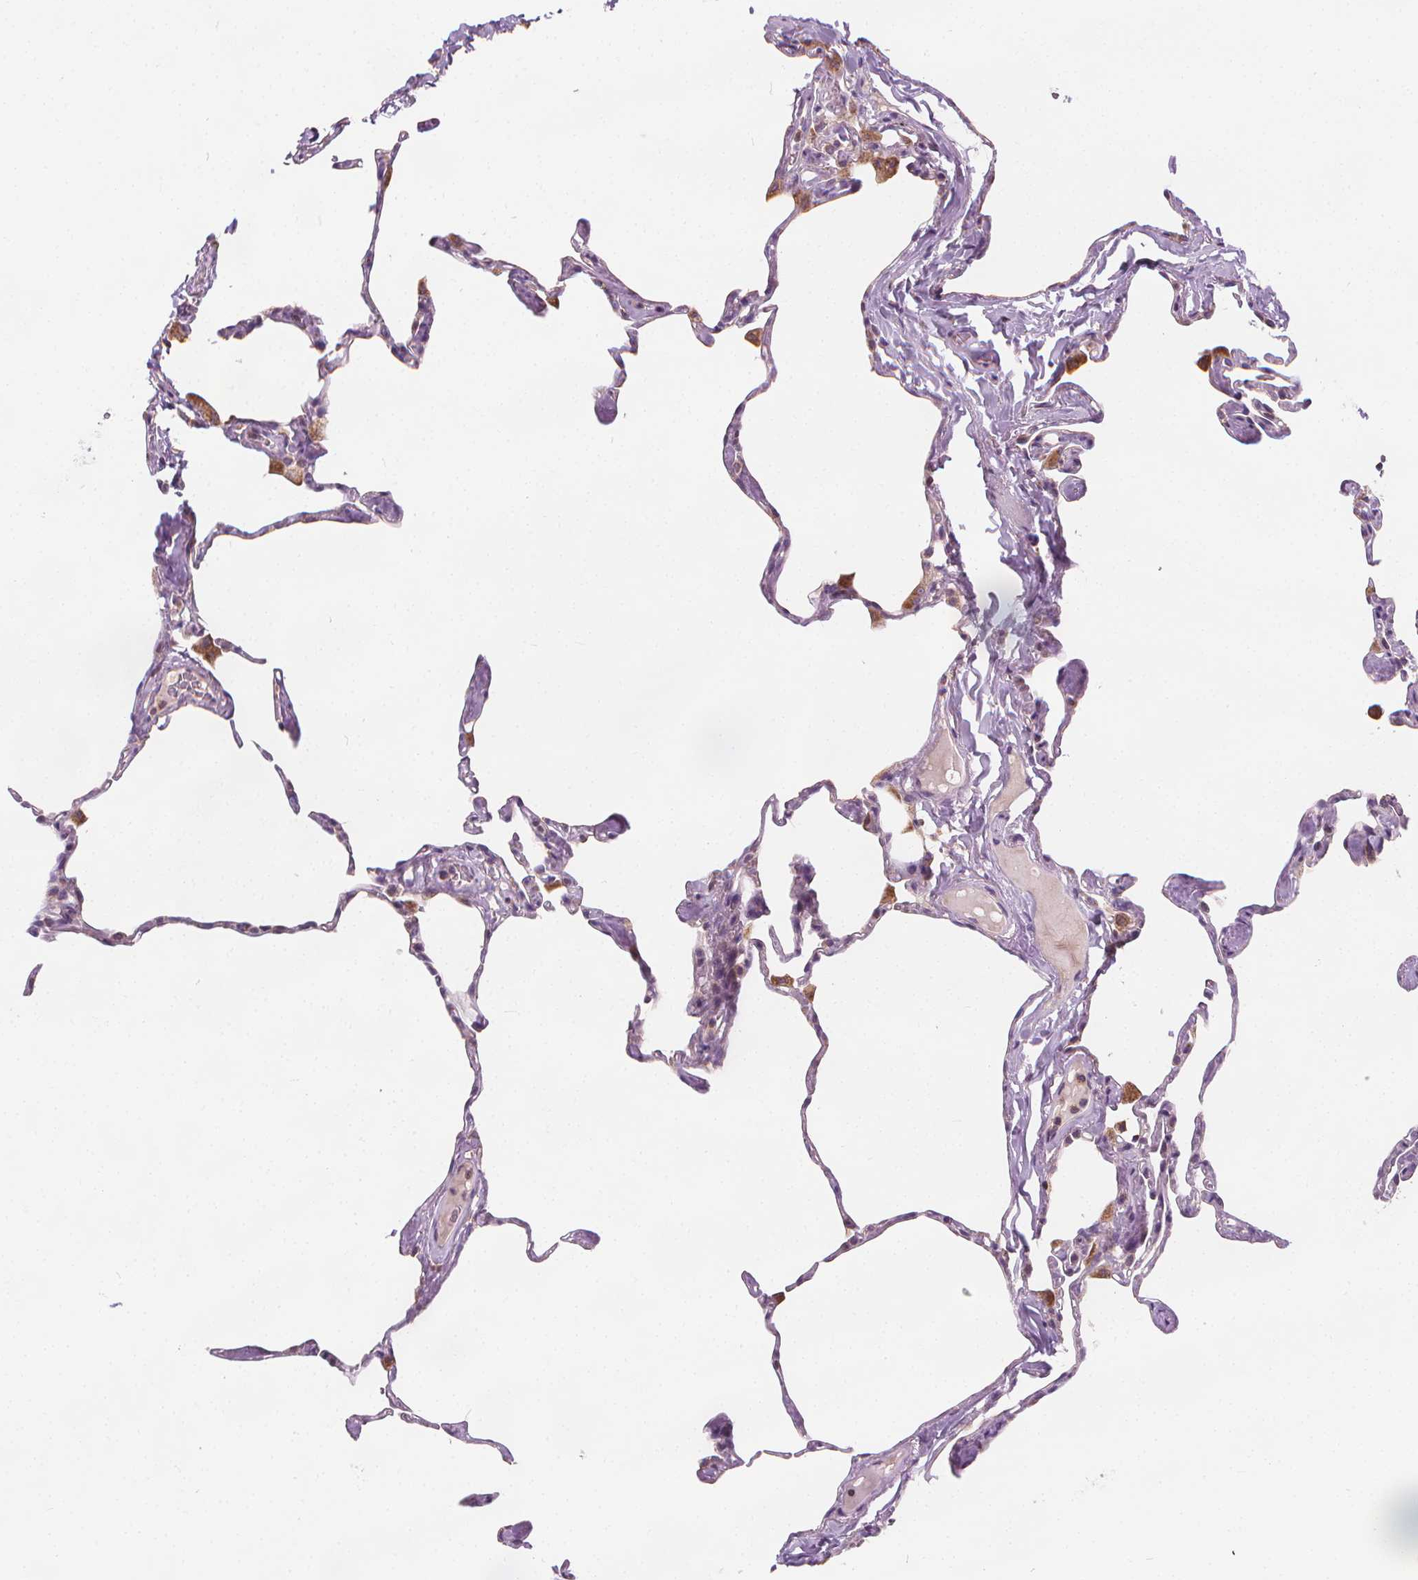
{"staining": {"intensity": "negative", "quantity": "none", "location": "none"}, "tissue": "lung", "cell_type": "Alveolar cells", "image_type": "normal", "snomed": [{"axis": "morphology", "description": "Normal tissue, NOS"}, {"axis": "topography", "description": "Lung"}], "caption": "Immunohistochemistry of normal human lung shows no staining in alveolar cells. Nuclei are stained in blue.", "gene": "RAB20", "patient": {"sex": "male", "age": 65}}